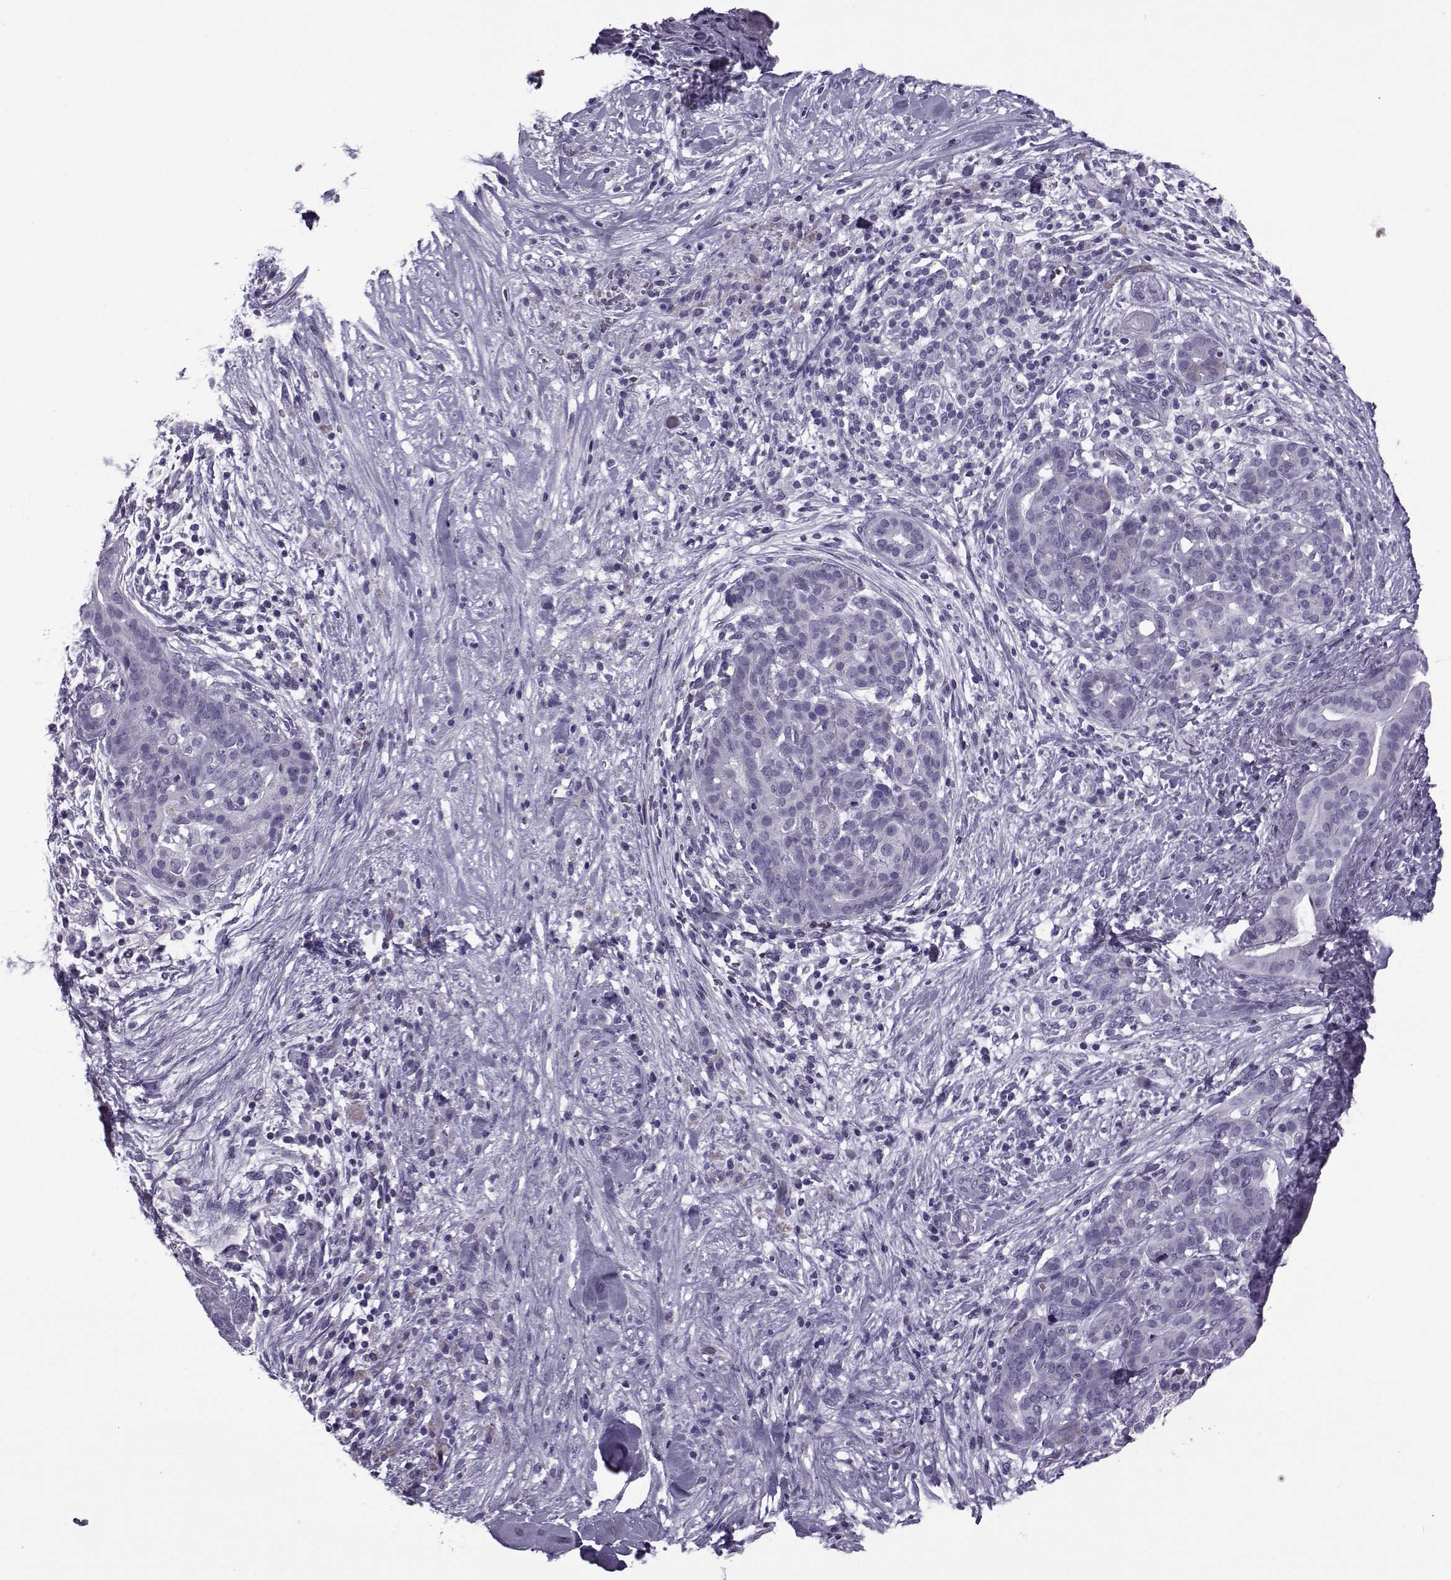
{"staining": {"intensity": "negative", "quantity": "none", "location": "none"}, "tissue": "pancreatic cancer", "cell_type": "Tumor cells", "image_type": "cancer", "snomed": [{"axis": "morphology", "description": "Adenocarcinoma, NOS"}, {"axis": "topography", "description": "Pancreas"}], "caption": "A photomicrograph of pancreatic cancer stained for a protein displays no brown staining in tumor cells. Nuclei are stained in blue.", "gene": "OIP5", "patient": {"sex": "male", "age": 44}}